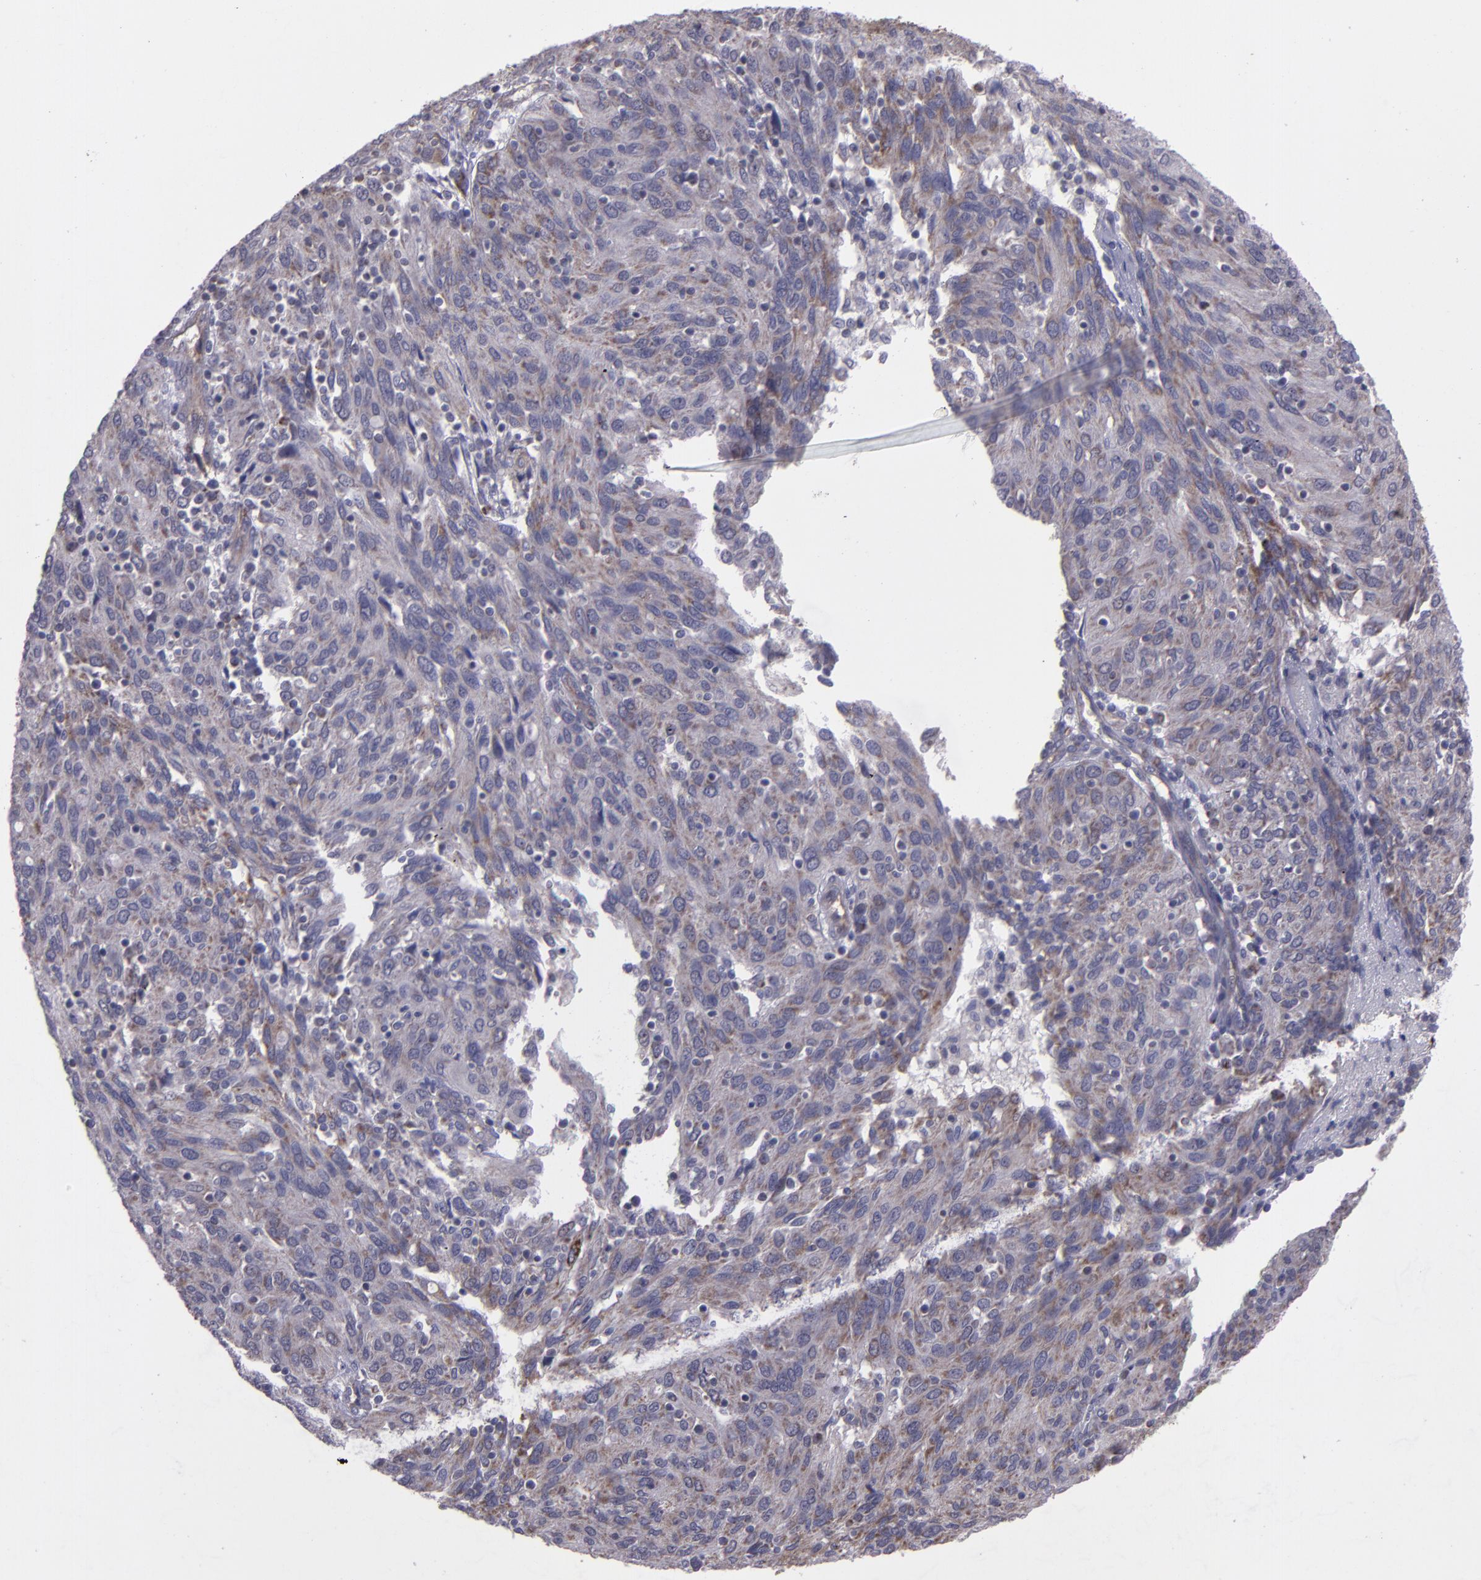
{"staining": {"intensity": "weak", "quantity": ">75%", "location": "cytoplasmic/membranous"}, "tissue": "ovarian cancer", "cell_type": "Tumor cells", "image_type": "cancer", "snomed": [{"axis": "morphology", "description": "Carcinoma, endometroid"}, {"axis": "topography", "description": "Ovary"}], "caption": "The image shows immunohistochemical staining of ovarian cancer (endometroid carcinoma). There is weak cytoplasmic/membranous positivity is present in about >75% of tumor cells.", "gene": "LONP1", "patient": {"sex": "female", "age": 50}}